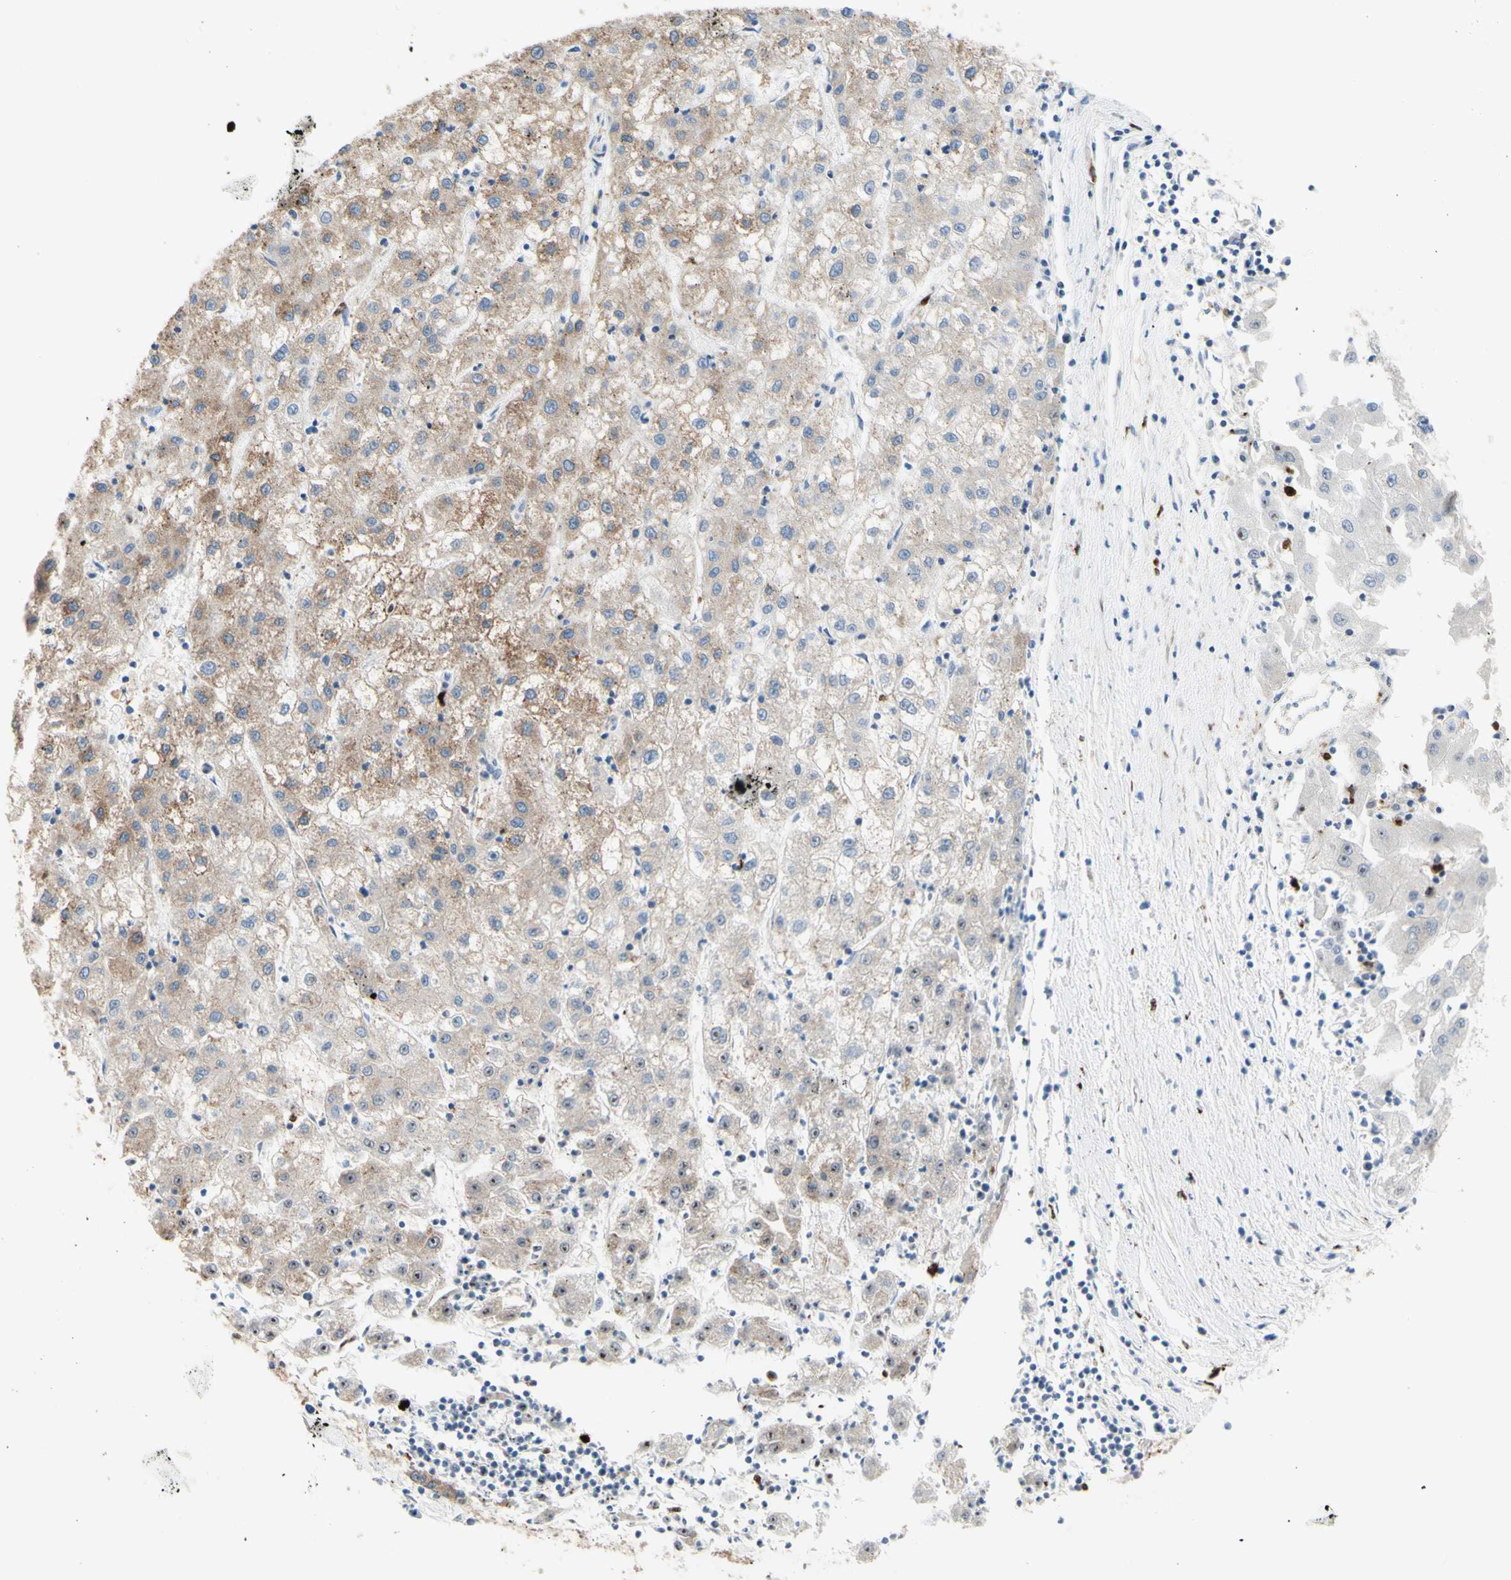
{"staining": {"intensity": "weak", "quantity": "<25%", "location": "cytoplasmic/membranous"}, "tissue": "liver cancer", "cell_type": "Tumor cells", "image_type": "cancer", "snomed": [{"axis": "morphology", "description": "Carcinoma, Hepatocellular, NOS"}, {"axis": "topography", "description": "Liver"}], "caption": "Tumor cells are negative for protein expression in human liver hepatocellular carcinoma.", "gene": "USP9X", "patient": {"sex": "male", "age": 72}}